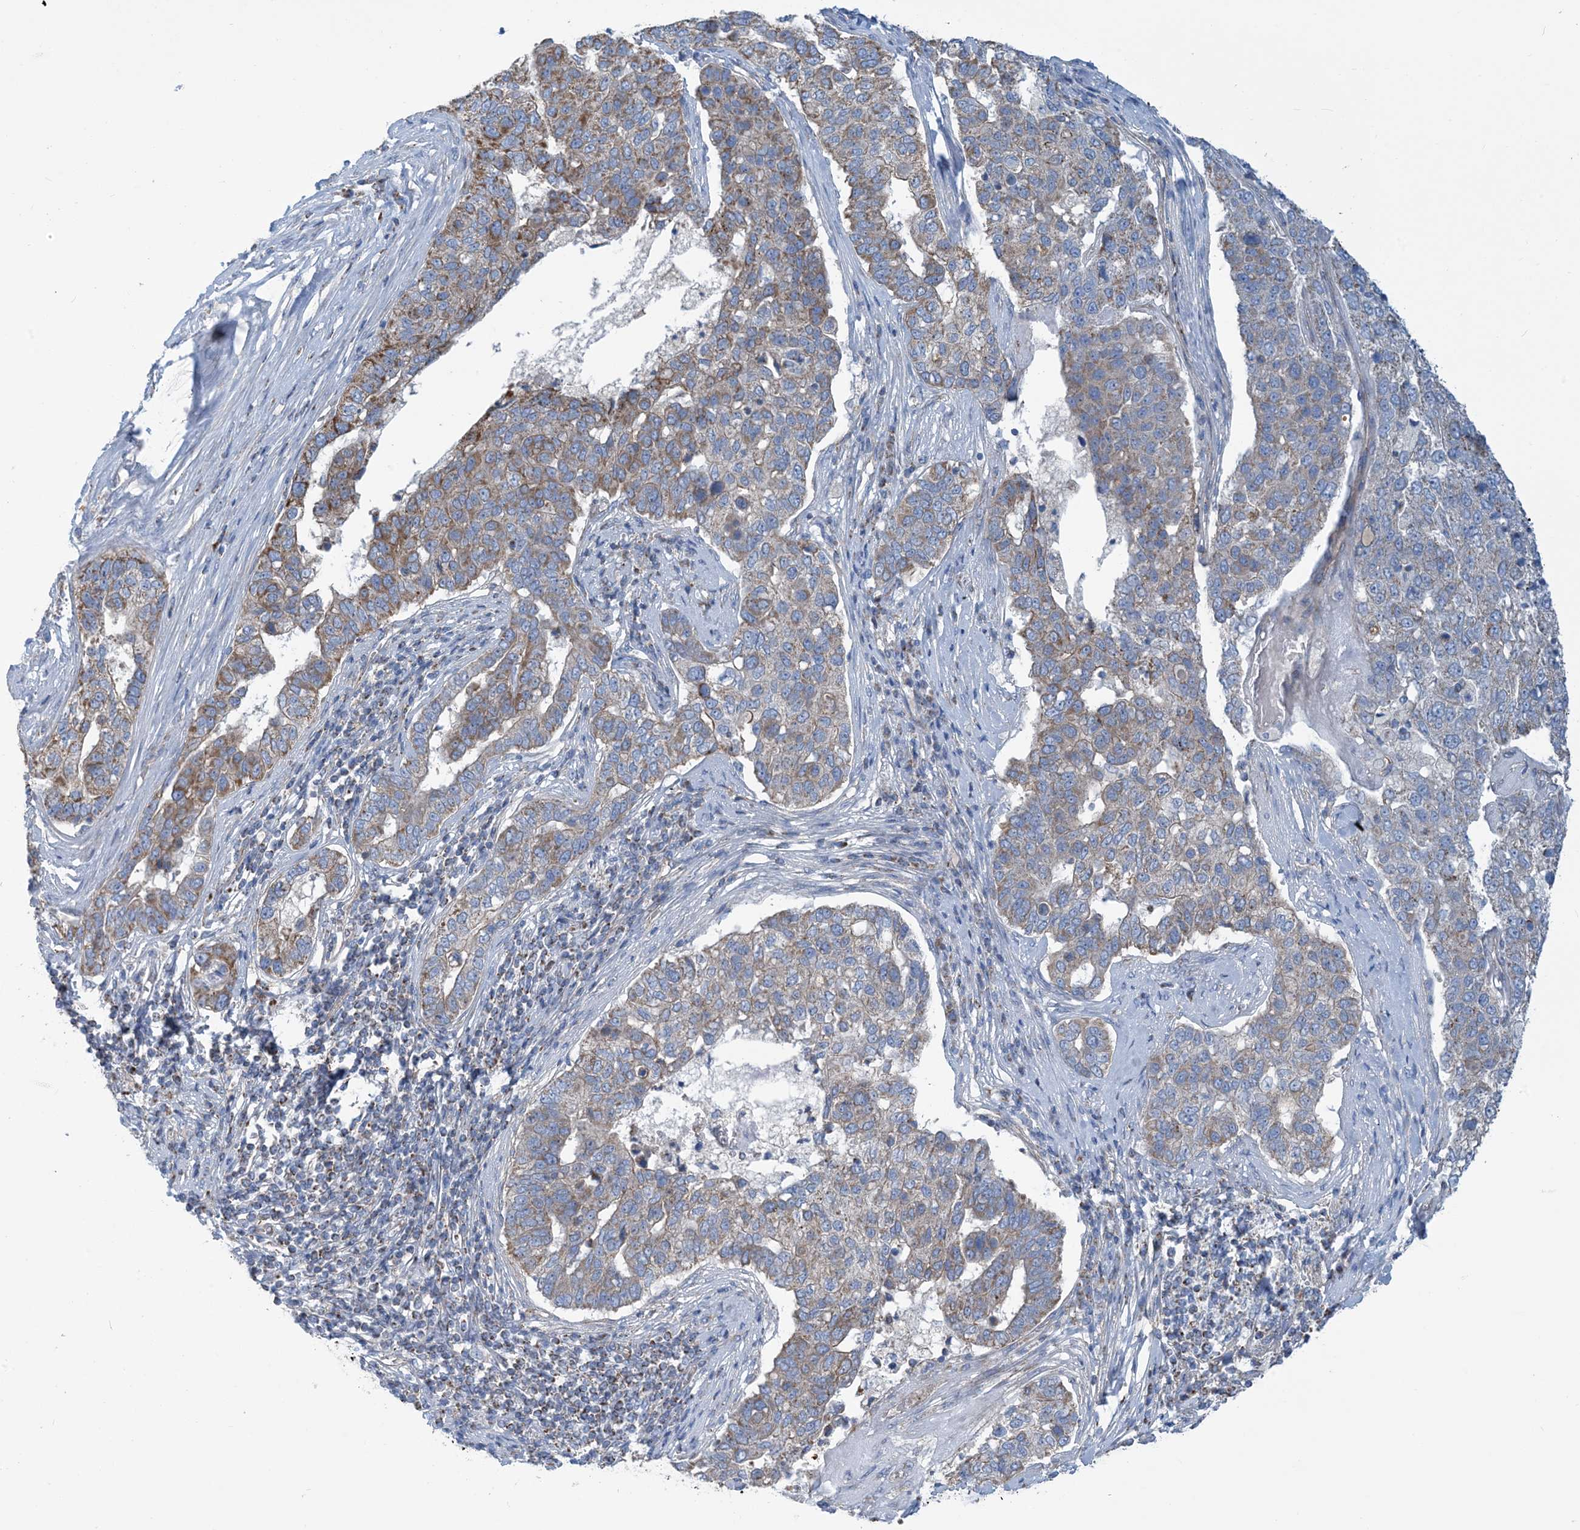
{"staining": {"intensity": "moderate", "quantity": "25%-75%", "location": "cytoplasmic/membranous"}, "tissue": "pancreatic cancer", "cell_type": "Tumor cells", "image_type": "cancer", "snomed": [{"axis": "morphology", "description": "Adenocarcinoma, NOS"}, {"axis": "topography", "description": "Pancreas"}], "caption": "An immunohistochemistry micrograph of tumor tissue is shown. Protein staining in brown labels moderate cytoplasmic/membranous positivity in pancreatic adenocarcinoma within tumor cells.", "gene": "PHOSPHO2", "patient": {"sex": "female", "age": 61}}